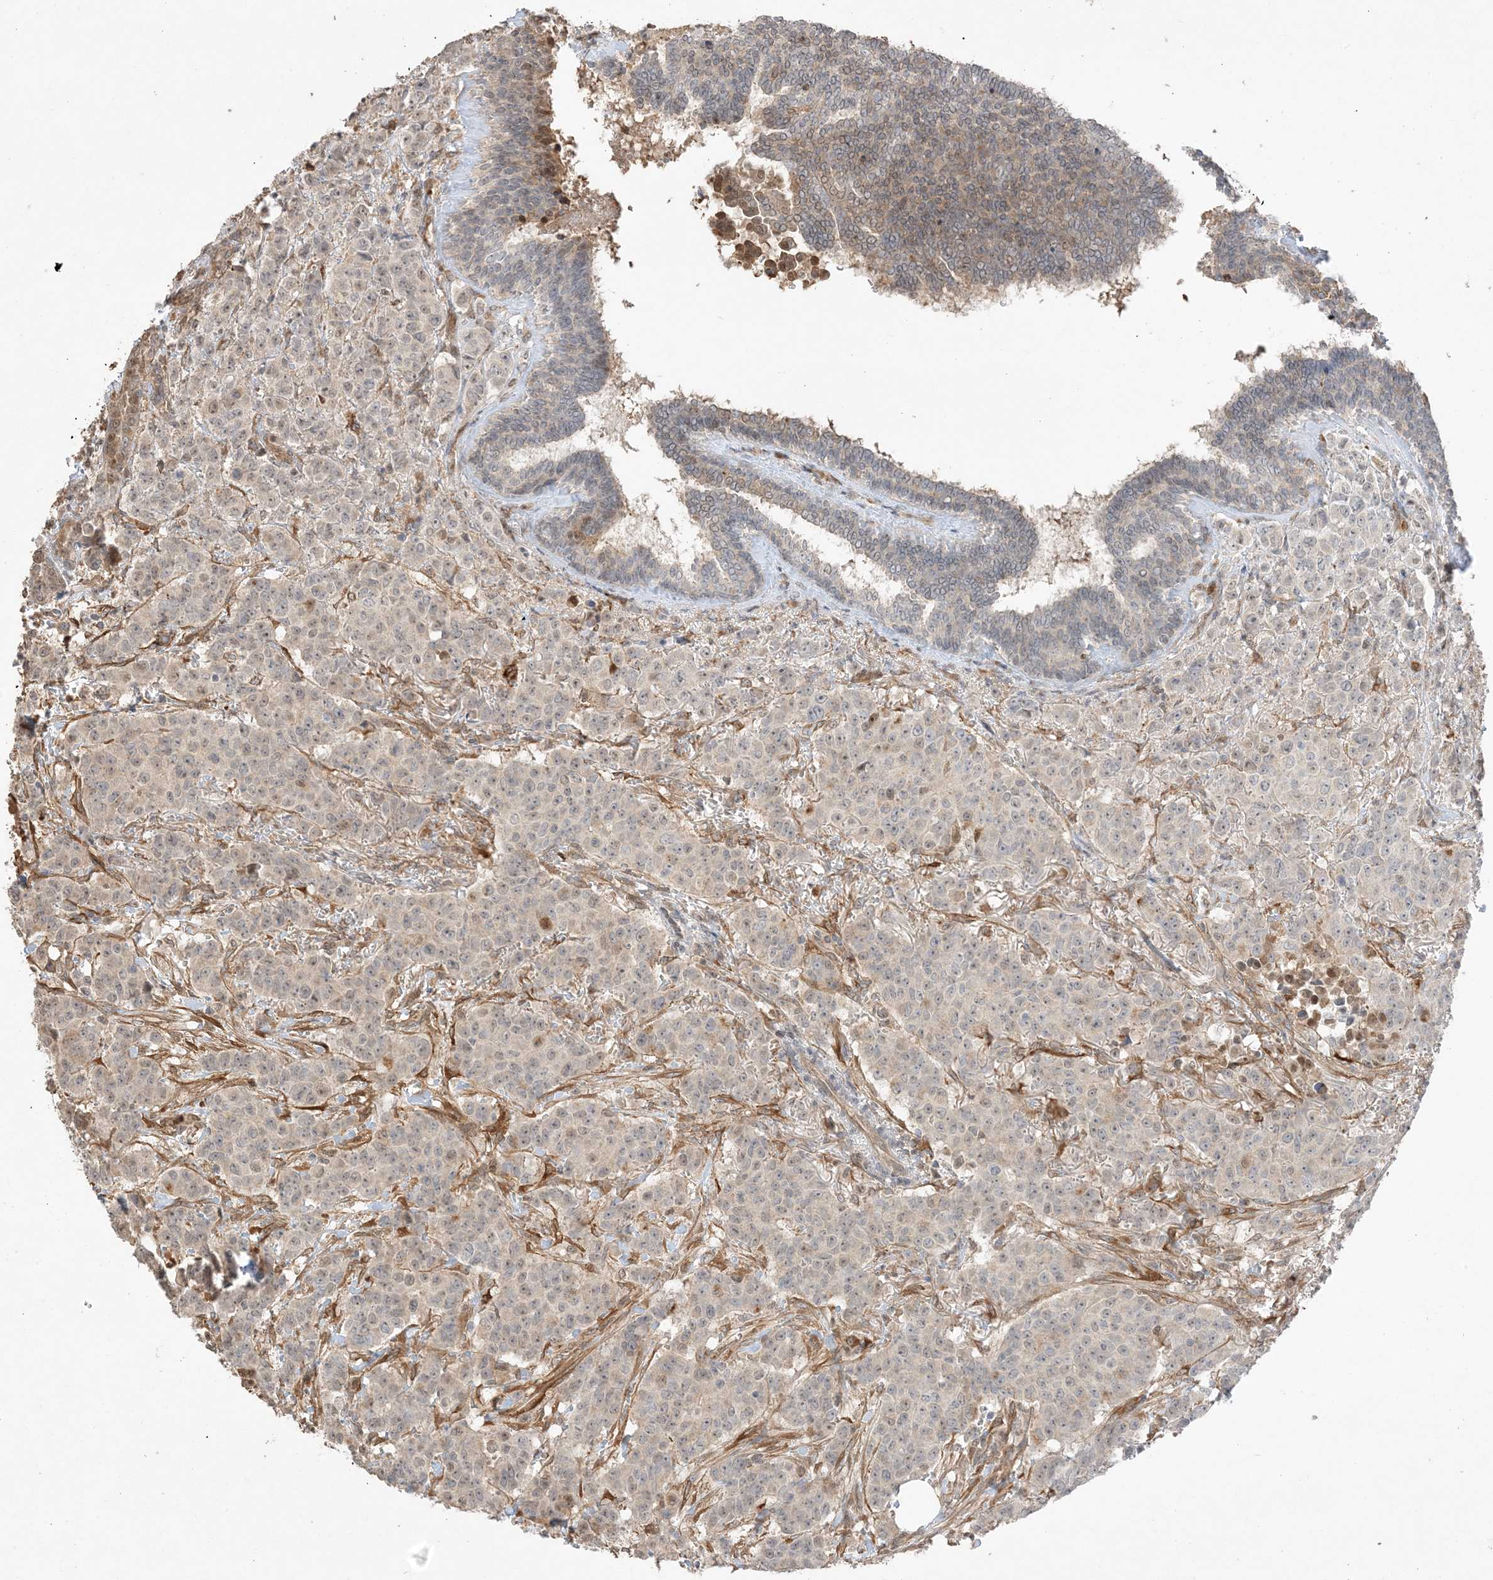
{"staining": {"intensity": "moderate", "quantity": "<25%", "location": "cytoplasmic/membranous,nuclear"}, "tissue": "breast cancer", "cell_type": "Tumor cells", "image_type": "cancer", "snomed": [{"axis": "morphology", "description": "Duct carcinoma"}, {"axis": "topography", "description": "Breast"}], "caption": "Immunohistochemical staining of human breast intraductal carcinoma reveals low levels of moderate cytoplasmic/membranous and nuclear protein staining in approximately <25% of tumor cells. The protein is shown in brown color, while the nuclei are stained blue.", "gene": "ZBTB41", "patient": {"sex": "female", "age": 40}}